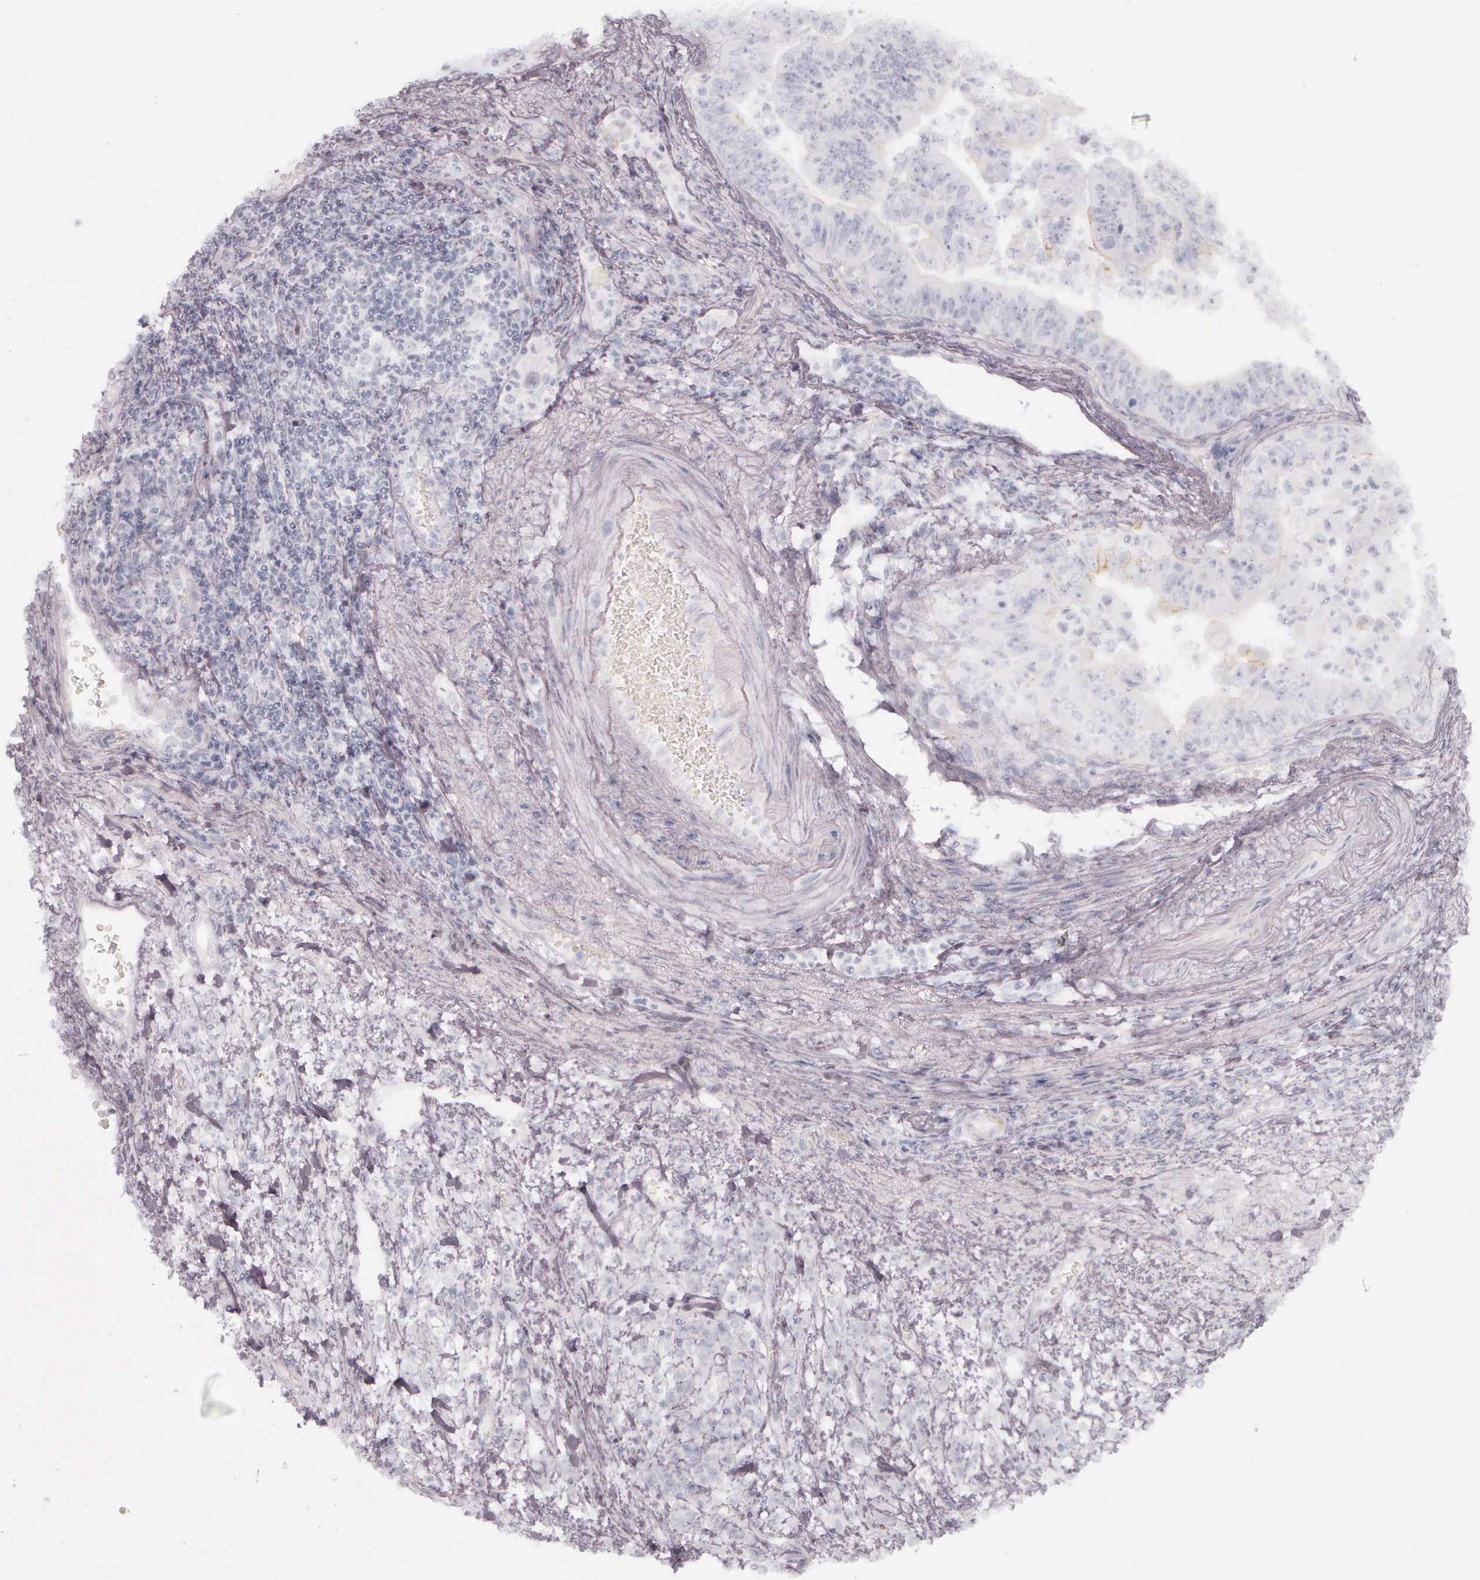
{"staining": {"intensity": "negative", "quantity": "none", "location": "none"}, "tissue": "stomach cancer", "cell_type": "Tumor cells", "image_type": "cancer", "snomed": [{"axis": "morphology", "description": "Adenocarcinoma, NOS"}, {"axis": "topography", "description": "Stomach, upper"}], "caption": "This is an immunohistochemistry (IHC) photomicrograph of stomach adenocarcinoma. There is no staining in tumor cells.", "gene": "KRT14", "patient": {"sex": "female", "age": 50}}